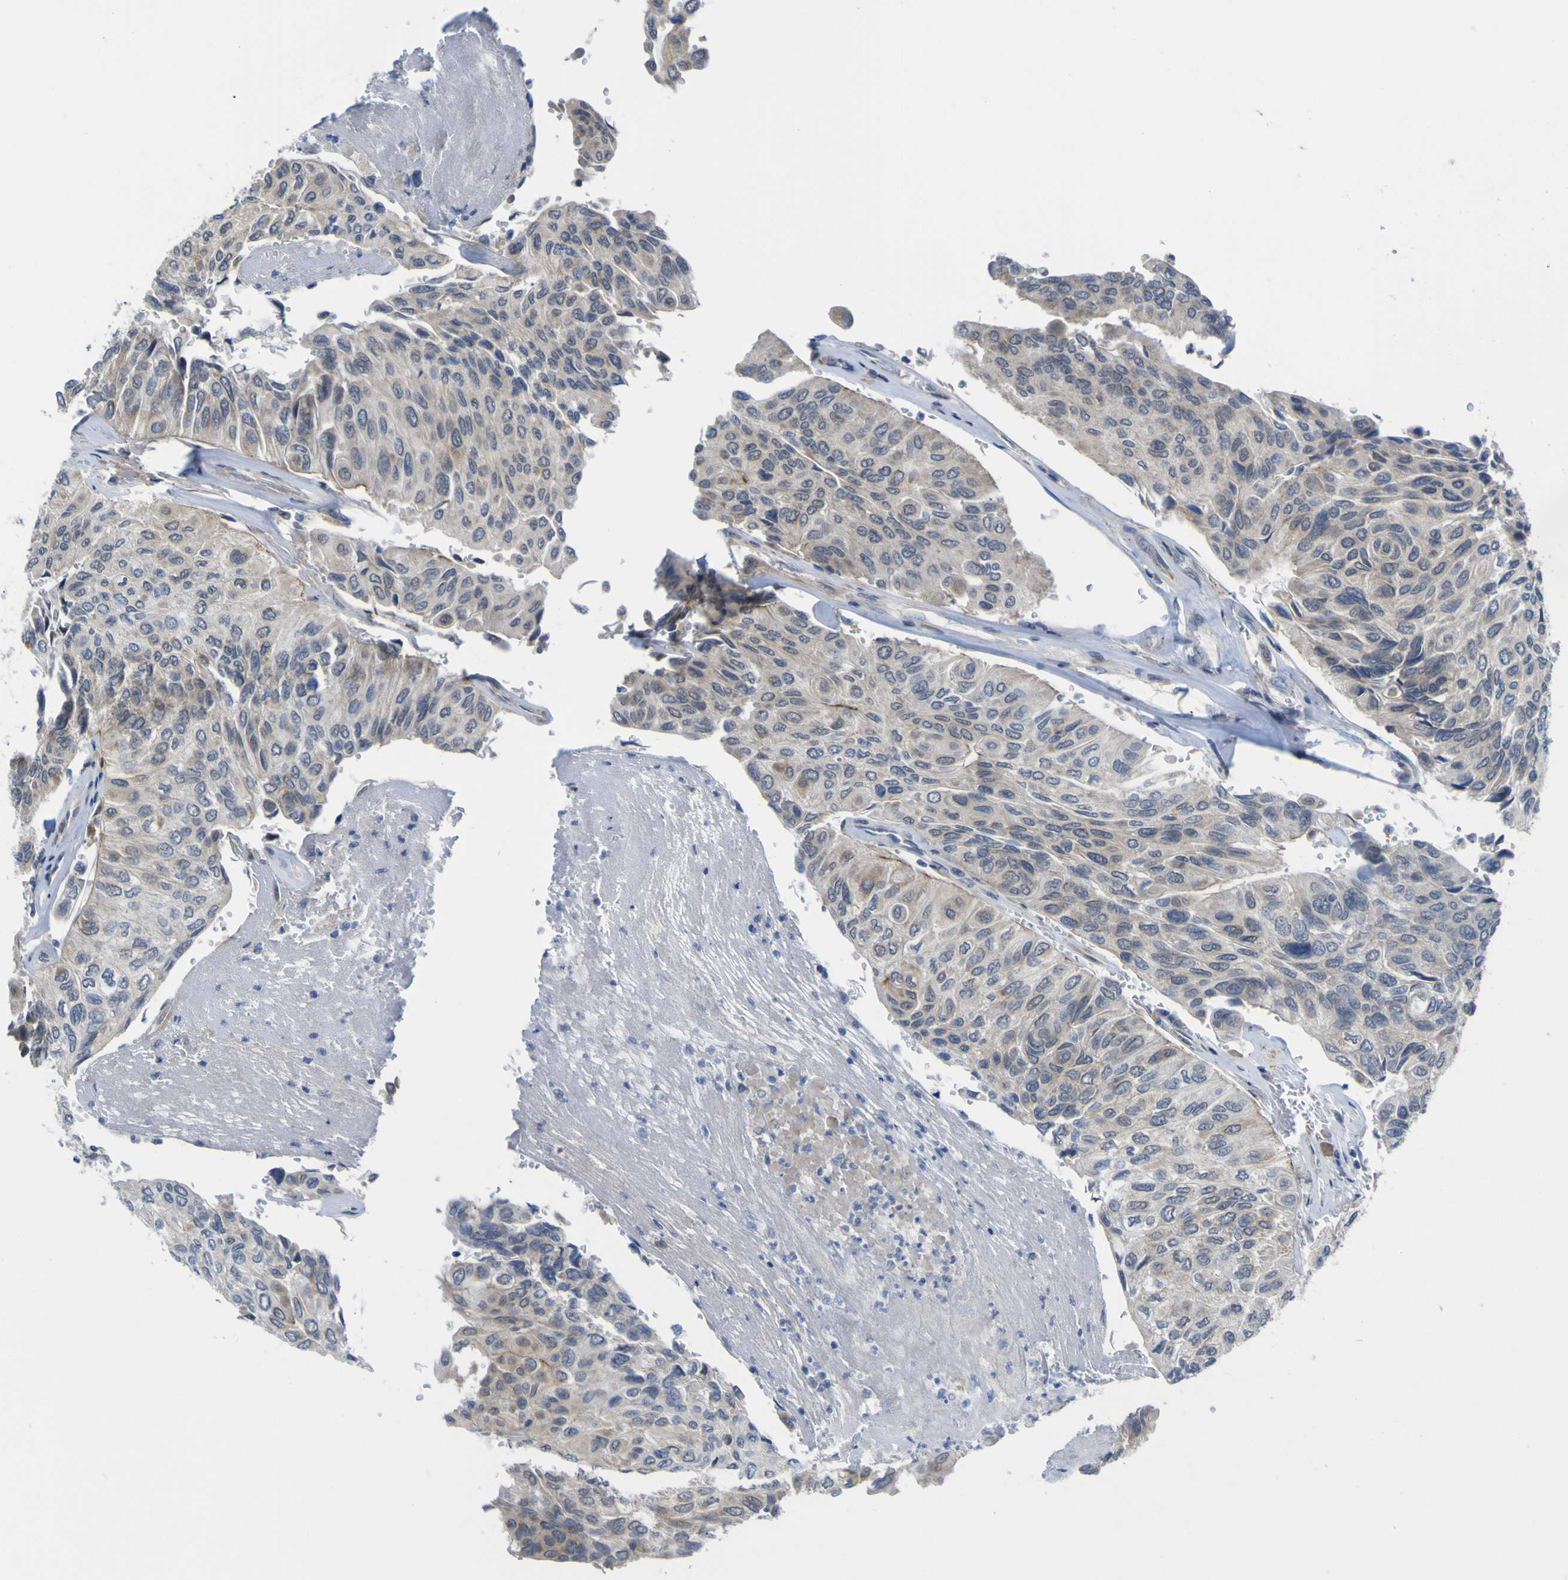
{"staining": {"intensity": "negative", "quantity": "none", "location": "none"}, "tissue": "urothelial cancer", "cell_type": "Tumor cells", "image_type": "cancer", "snomed": [{"axis": "morphology", "description": "Urothelial carcinoma, High grade"}, {"axis": "topography", "description": "Urinary bladder"}], "caption": "This is an immunohistochemistry (IHC) micrograph of human urothelial cancer. There is no staining in tumor cells.", "gene": "TNFRSF11A", "patient": {"sex": "male", "age": 66}}